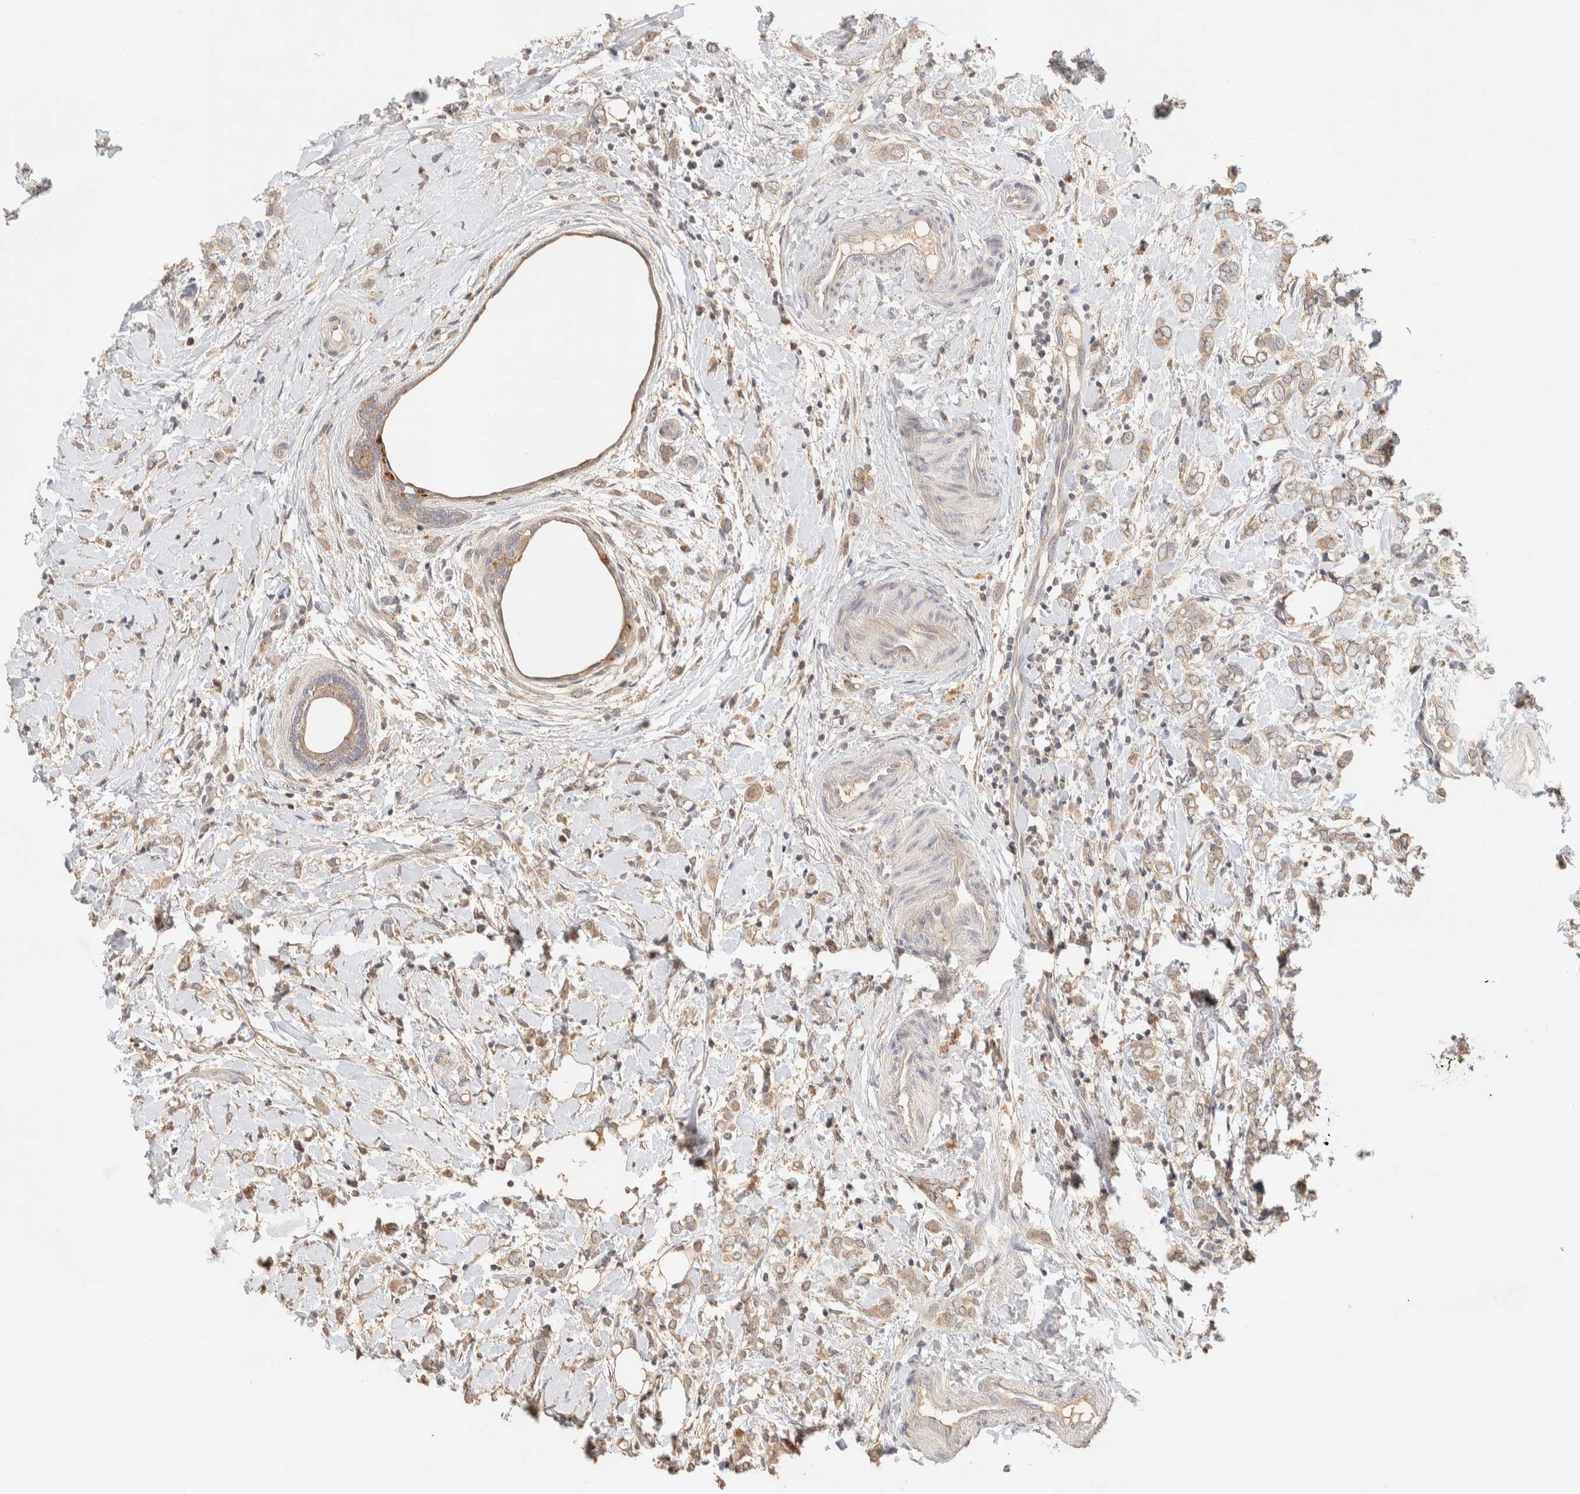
{"staining": {"intensity": "weak", "quantity": ">75%", "location": "cytoplasmic/membranous"}, "tissue": "breast cancer", "cell_type": "Tumor cells", "image_type": "cancer", "snomed": [{"axis": "morphology", "description": "Normal tissue, NOS"}, {"axis": "morphology", "description": "Lobular carcinoma"}, {"axis": "topography", "description": "Breast"}], "caption": "Weak cytoplasmic/membranous staining for a protein is present in about >75% of tumor cells of breast cancer (lobular carcinoma) using immunohistochemistry (IHC).", "gene": "ITPA", "patient": {"sex": "female", "age": 47}}